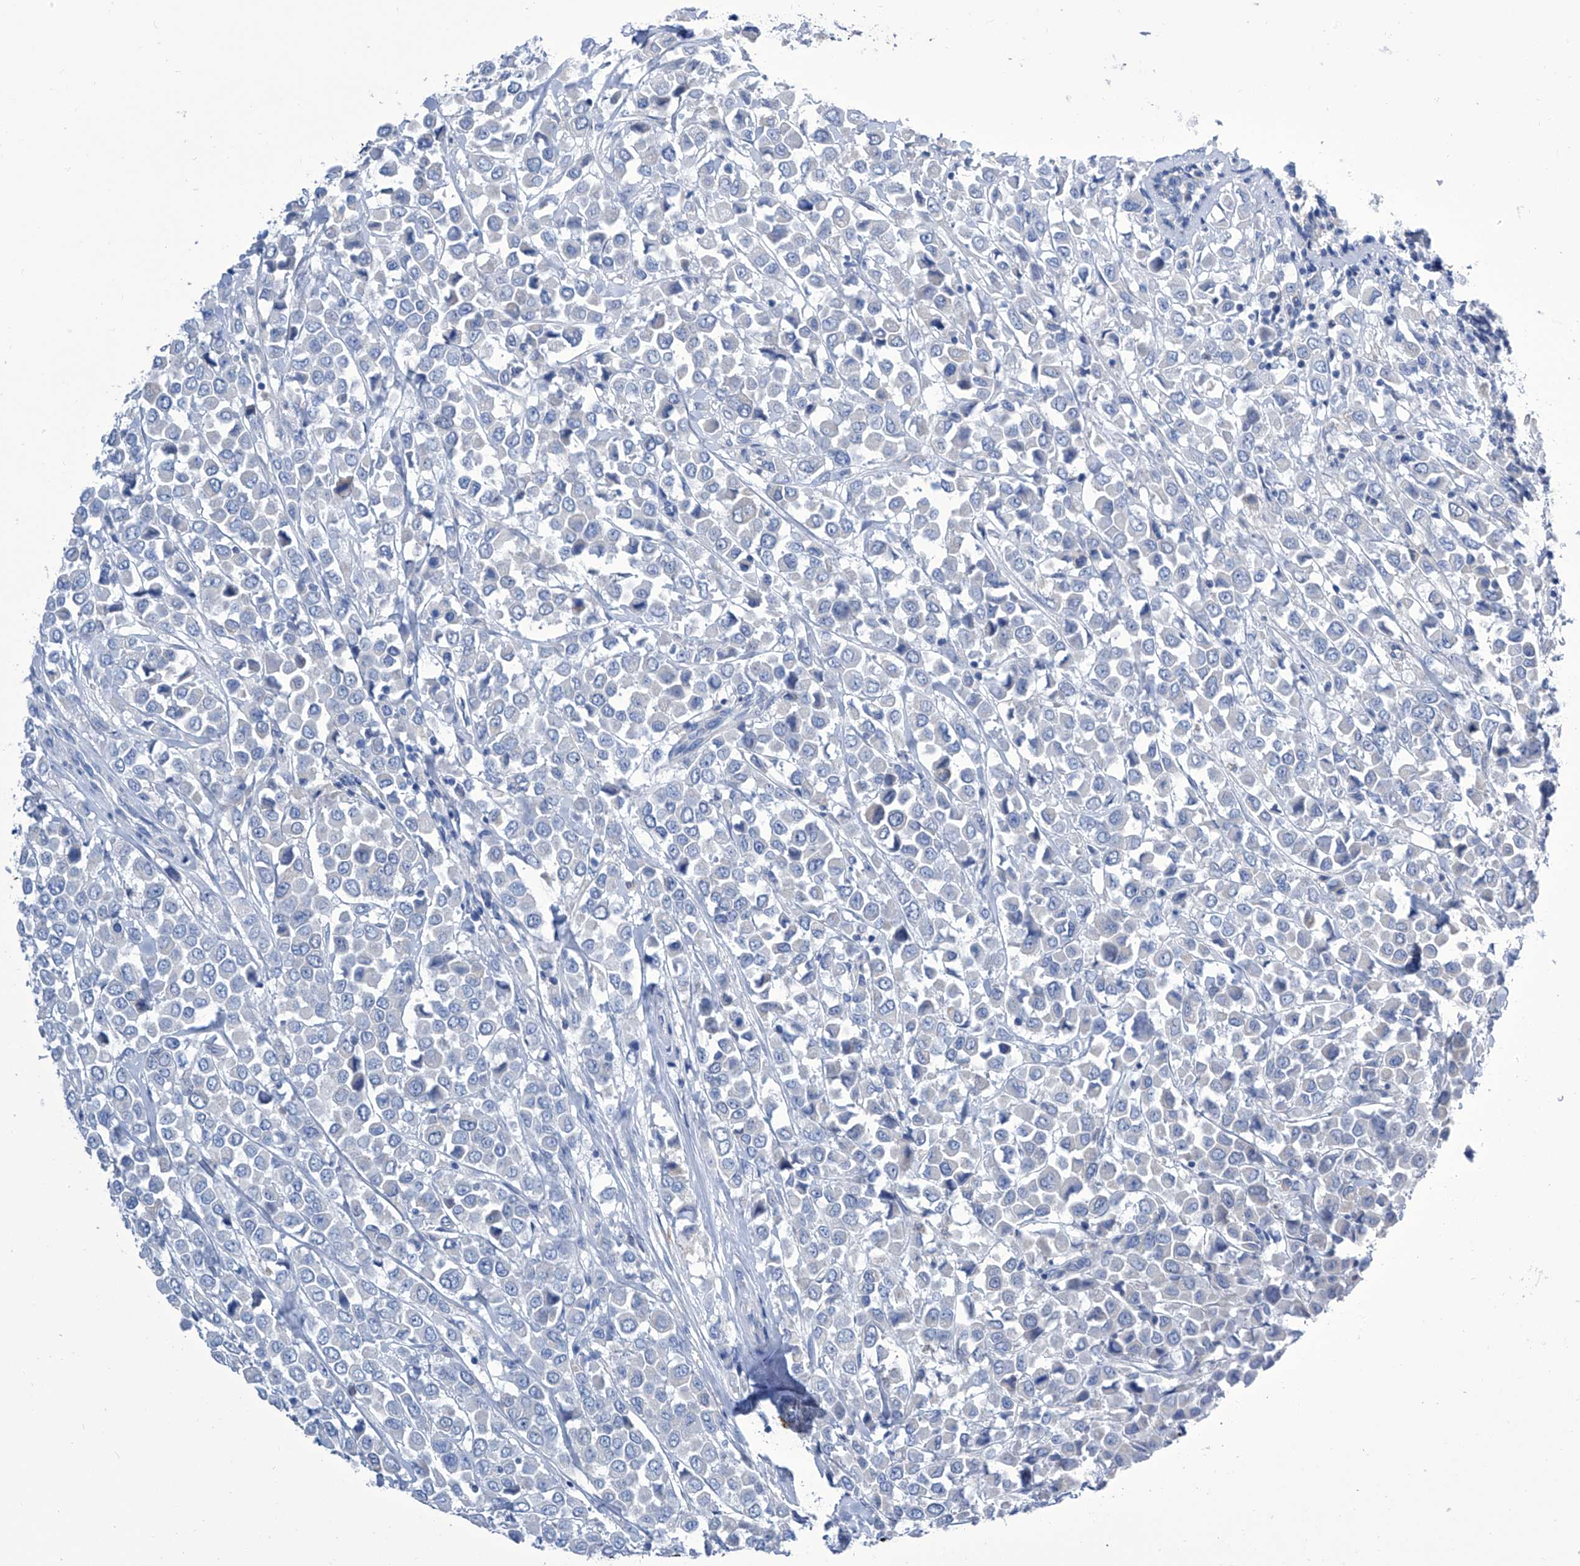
{"staining": {"intensity": "negative", "quantity": "none", "location": "none"}, "tissue": "breast cancer", "cell_type": "Tumor cells", "image_type": "cancer", "snomed": [{"axis": "morphology", "description": "Duct carcinoma"}, {"axis": "topography", "description": "Breast"}], "caption": "Breast cancer was stained to show a protein in brown. There is no significant expression in tumor cells. Brightfield microscopy of immunohistochemistry (IHC) stained with DAB (brown) and hematoxylin (blue), captured at high magnification.", "gene": "IMPA2", "patient": {"sex": "female", "age": 61}}